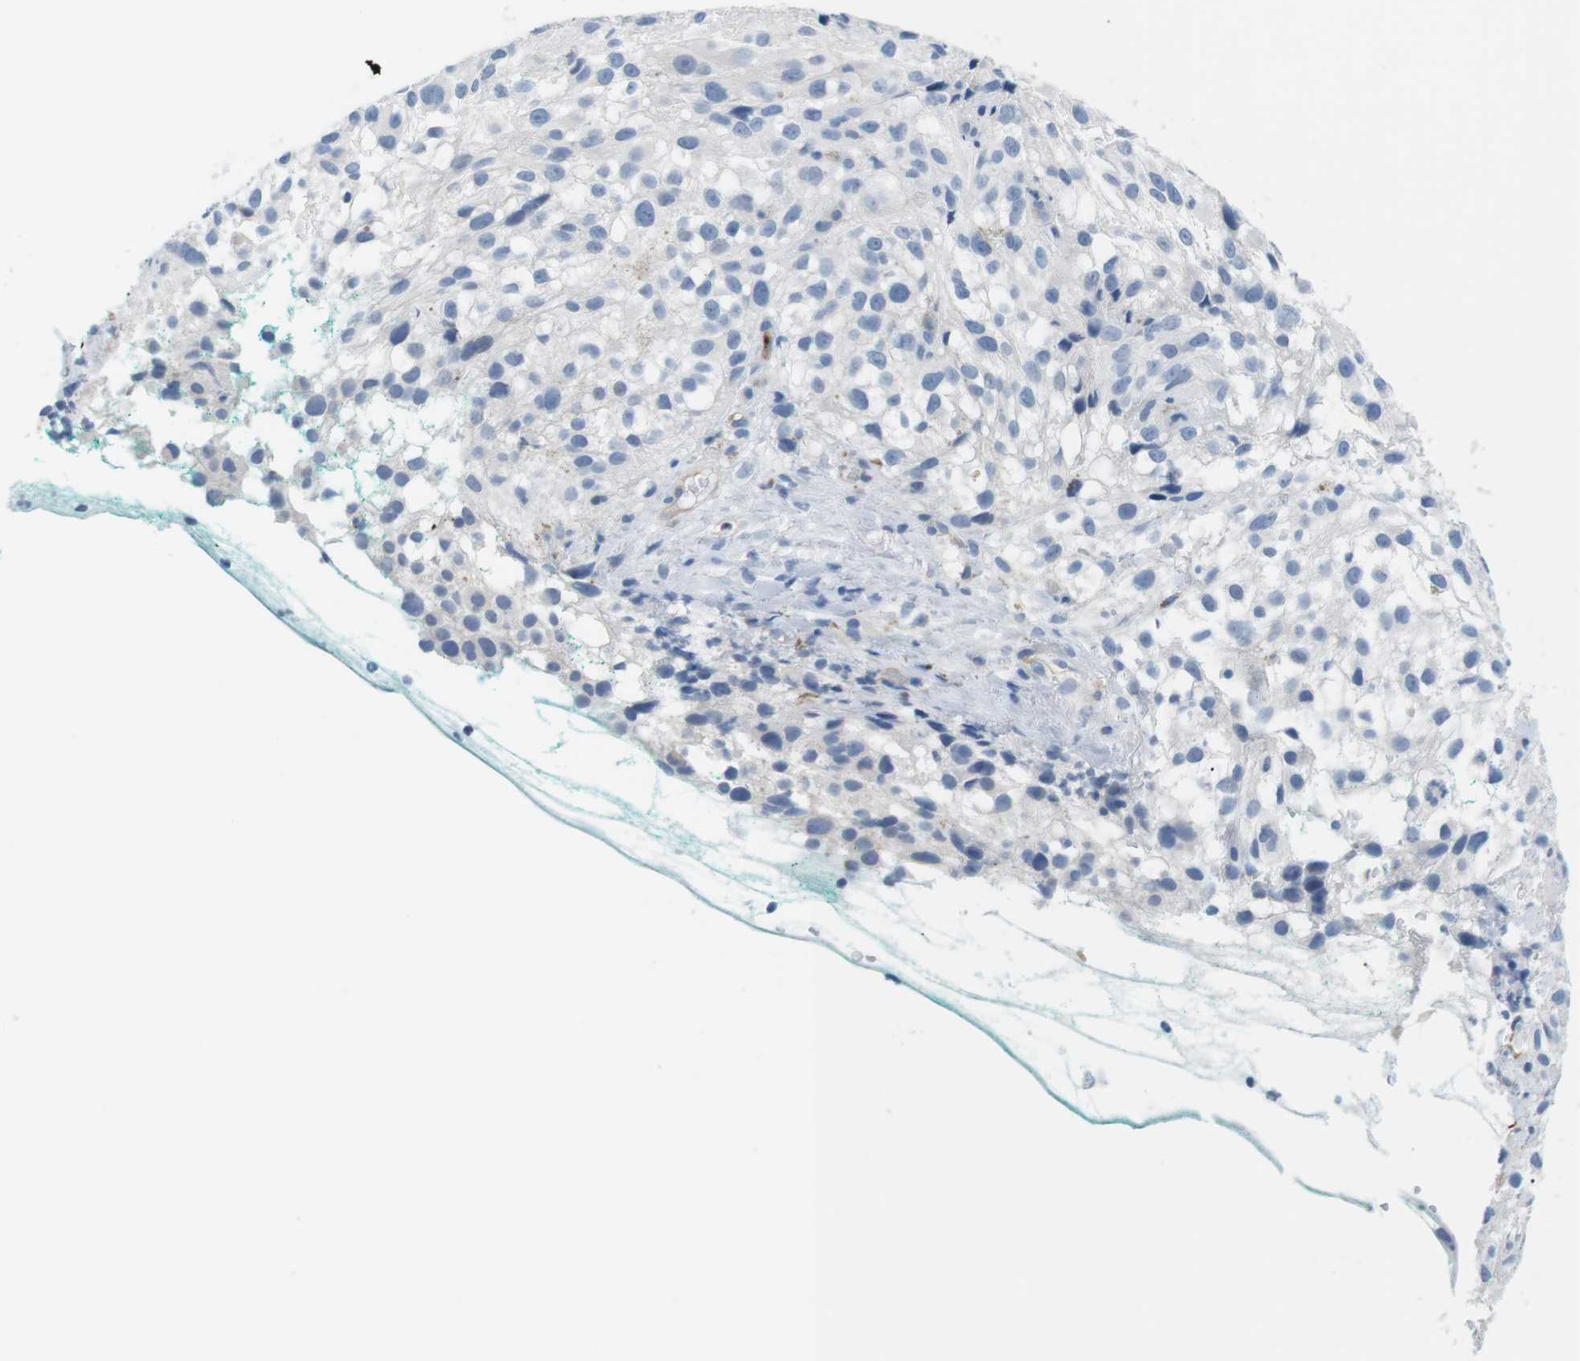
{"staining": {"intensity": "negative", "quantity": "none", "location": "none"}, "tissue": "melanoma", "cell_type": "Tumor cells", "image_type": "cancer", "snomed": [{"axis": "morphology", "description": "Necrosis, NOS"}, {"axis": "morphology", "description": "Malignant melanoma, NOS"}, {"axis": "topography", "description": "Skin"}], "caption": "Immunohistochemical staining of malignant melanoma reveals no significant positivity in tumor cells.", "gene": "TNFRSF4", "patient": {"sex": "female", "age": 87}}